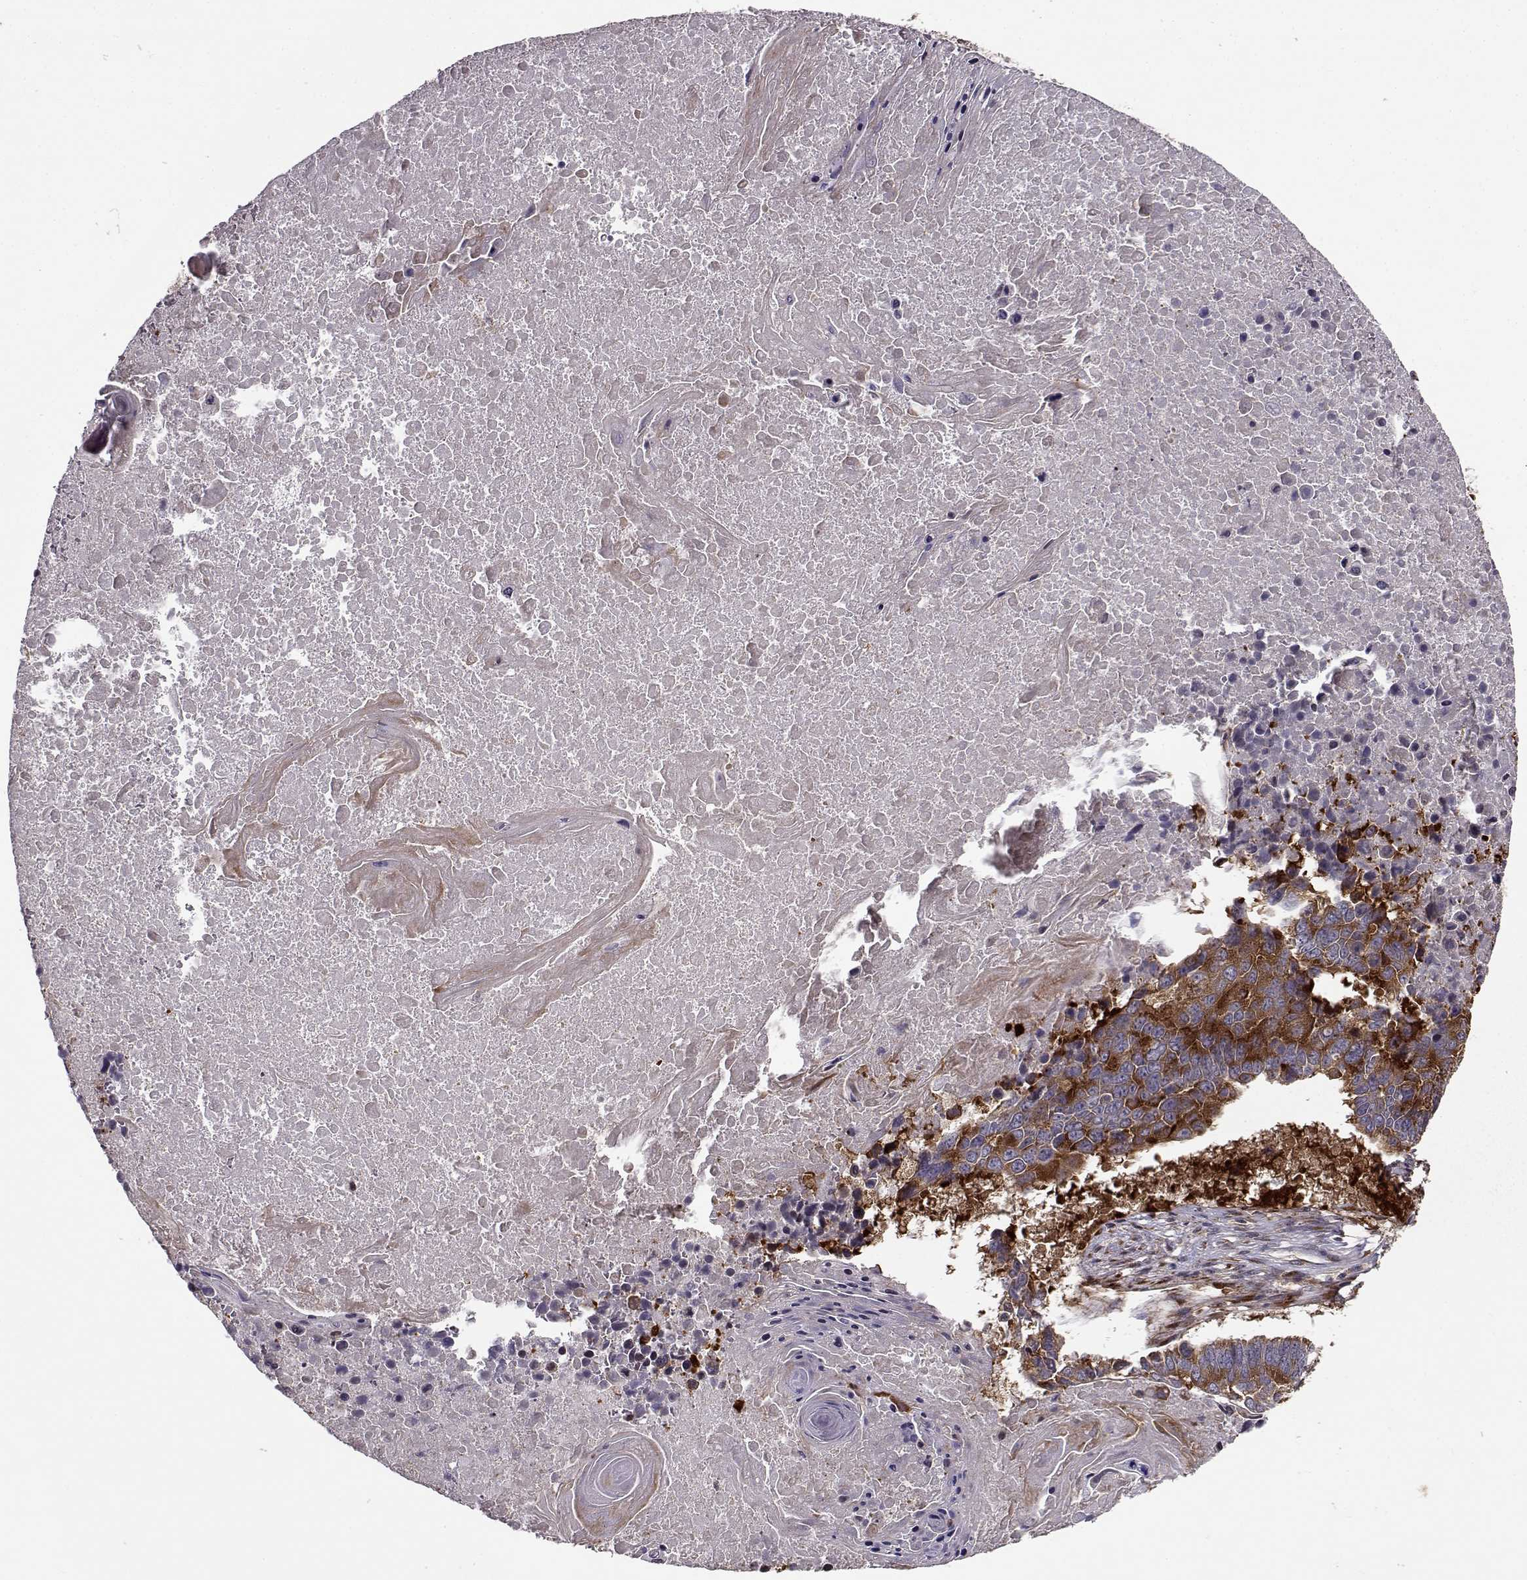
{"staining": {"intensity": "strong", "quantity": ">75%", "location": "cytoplasmic/membranous"}, "tissue": "lung cancer", "cell_type": "Tumor cells", "image_type": "cancer", "snomed": [{"axis": "morphology", "description": "Squamous cell carcinoma, NOS"}, {"axis": "topography", "description": "Lung"}], "caption": "About >75% of tumor cells in human lung cancer reveal strong cytoplasmic/membranous protein staining as visualized by brown immunohistochemical staining.", "gene": "RPL31", "patient": {"sex": "male", "age": 73}}